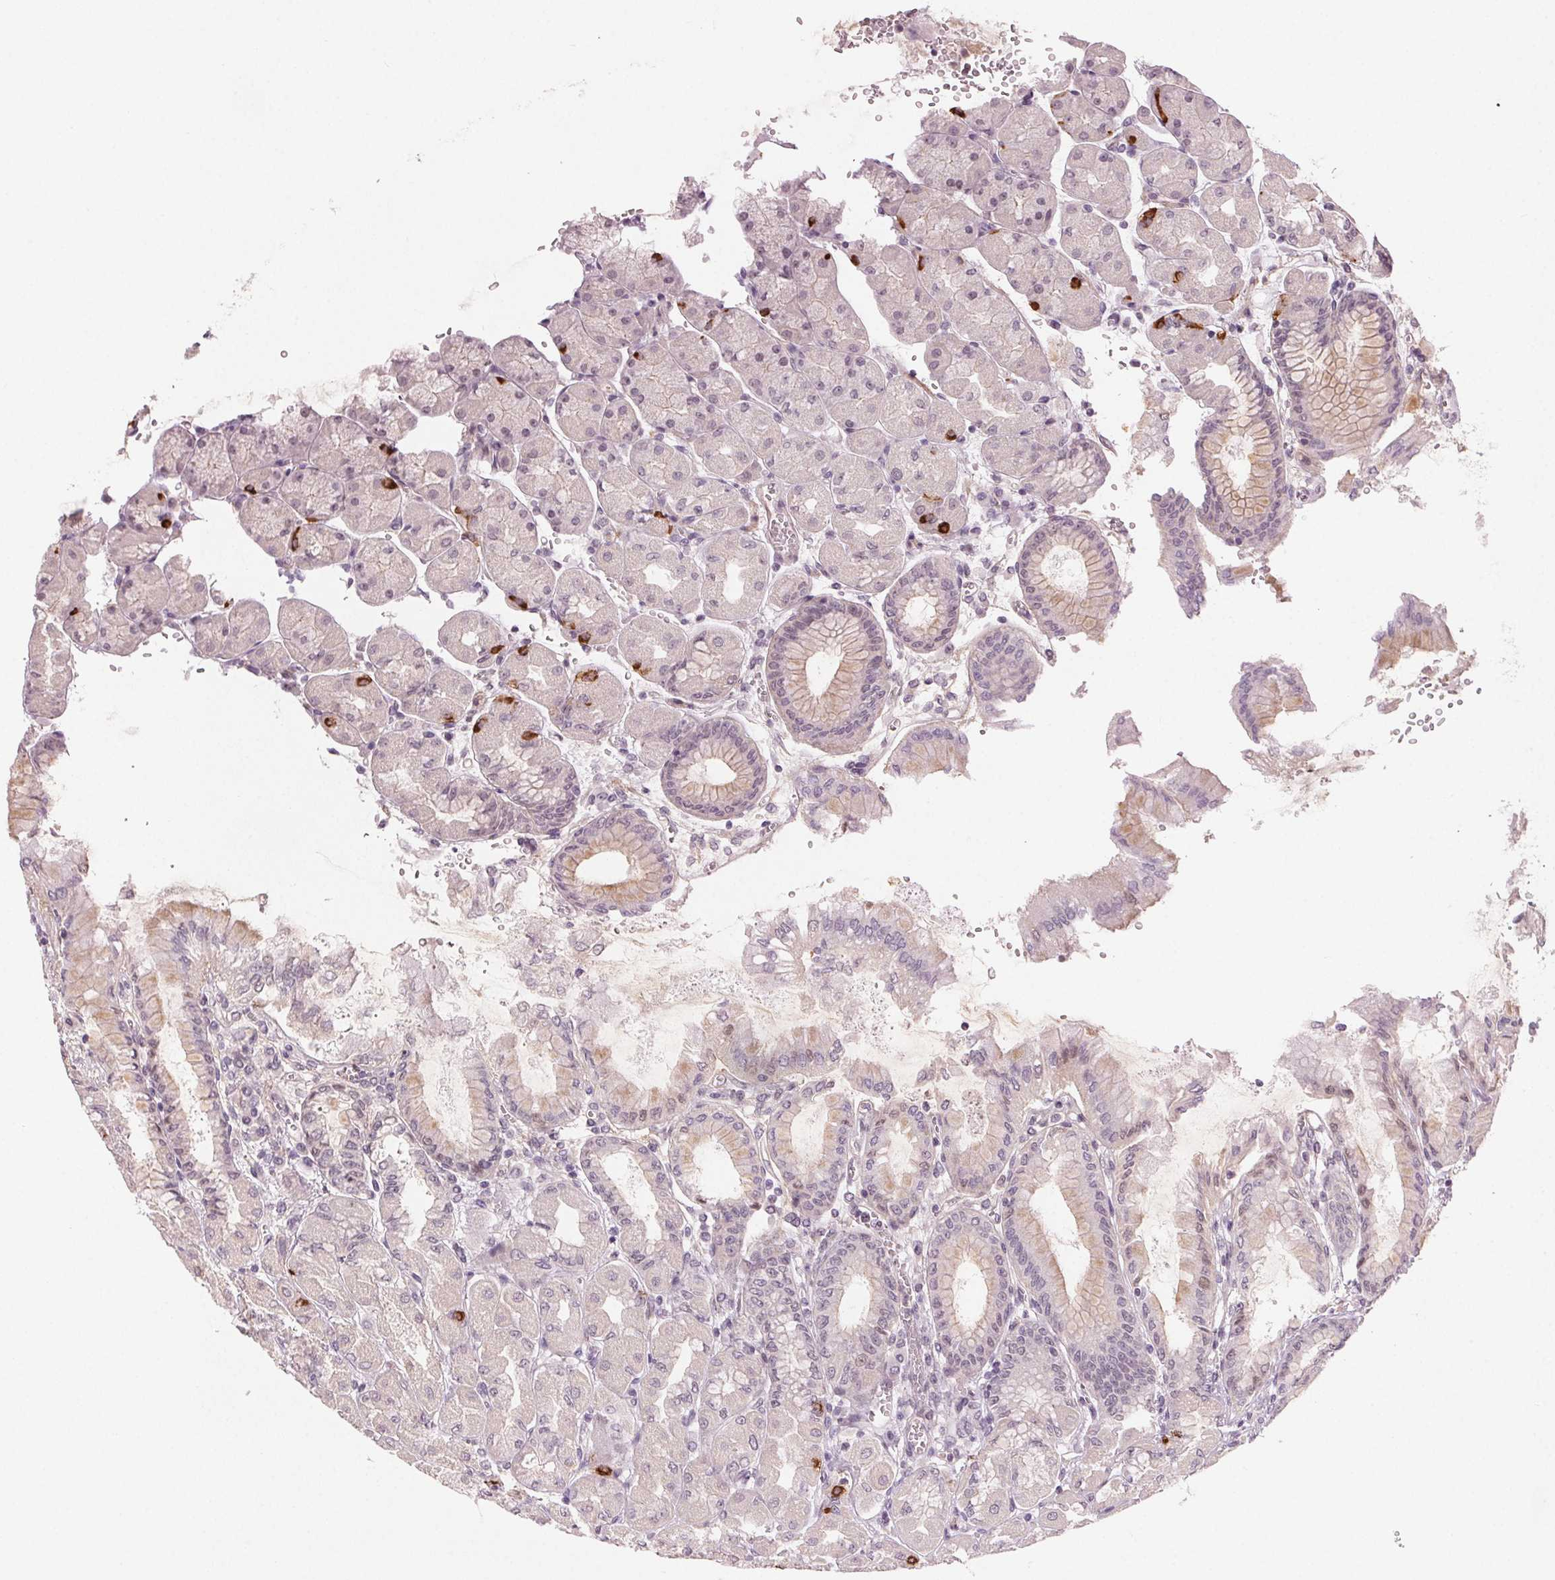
{"staining": {"intensity": "strong", "quantity": "<25%", "location": "cytoplasmic/membranous"}, "tissue": "stomach", "cell_type": "Glandular cells", "image_type": "normal", "snomed": [{"axis": "morphology", "description": "Normal tissue, NOS"}, {"axis": "topography", "description": "Stomach, upper"}], "caption": "A photomicrograph of human stomach stained for a protein demonstrates strong cytoplasmic/membranous brown staining in glandular cells.", "gene": "TUB", "patient": {"sex": "female", "age": 56}}